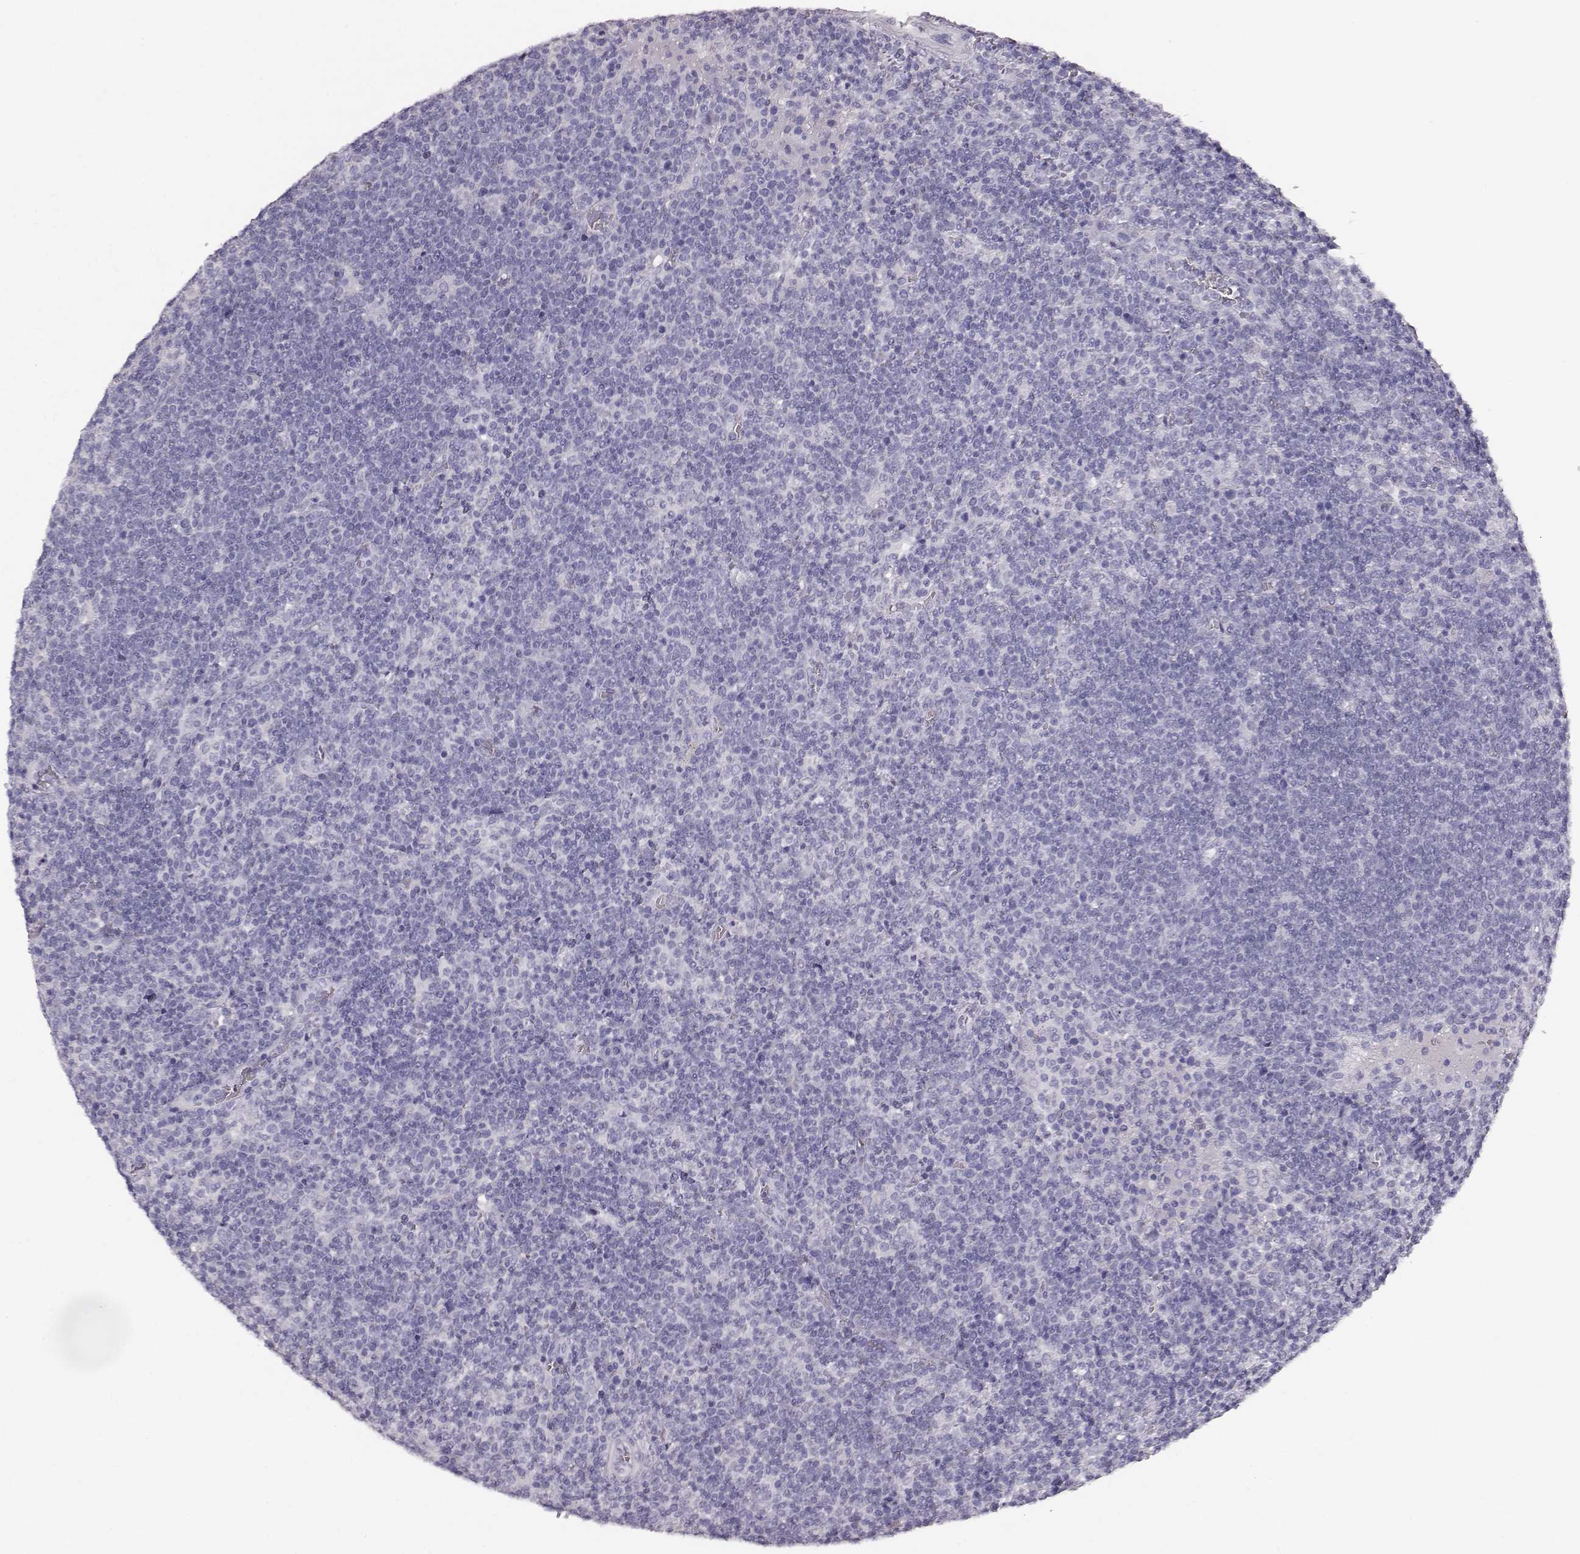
{"staining": {"intensity": "negative", "quantity": "none", "location": "none"}, "tissue": "lymphoma", "cell_type": "Tumor cells", "image_type": "cancer", "snomed": [{"axis": "morphology", "description": "Malignant lymphoma, non-Hodgkin's type, High grade"}, {"axis": "topography", "description": "Lymph node"}], "caption": "Protein analysis of lymphoma exhibits no significant expression in tumor cells.", "gene": "KRT33A", "patient": {"sex": "male", "age": 61}}